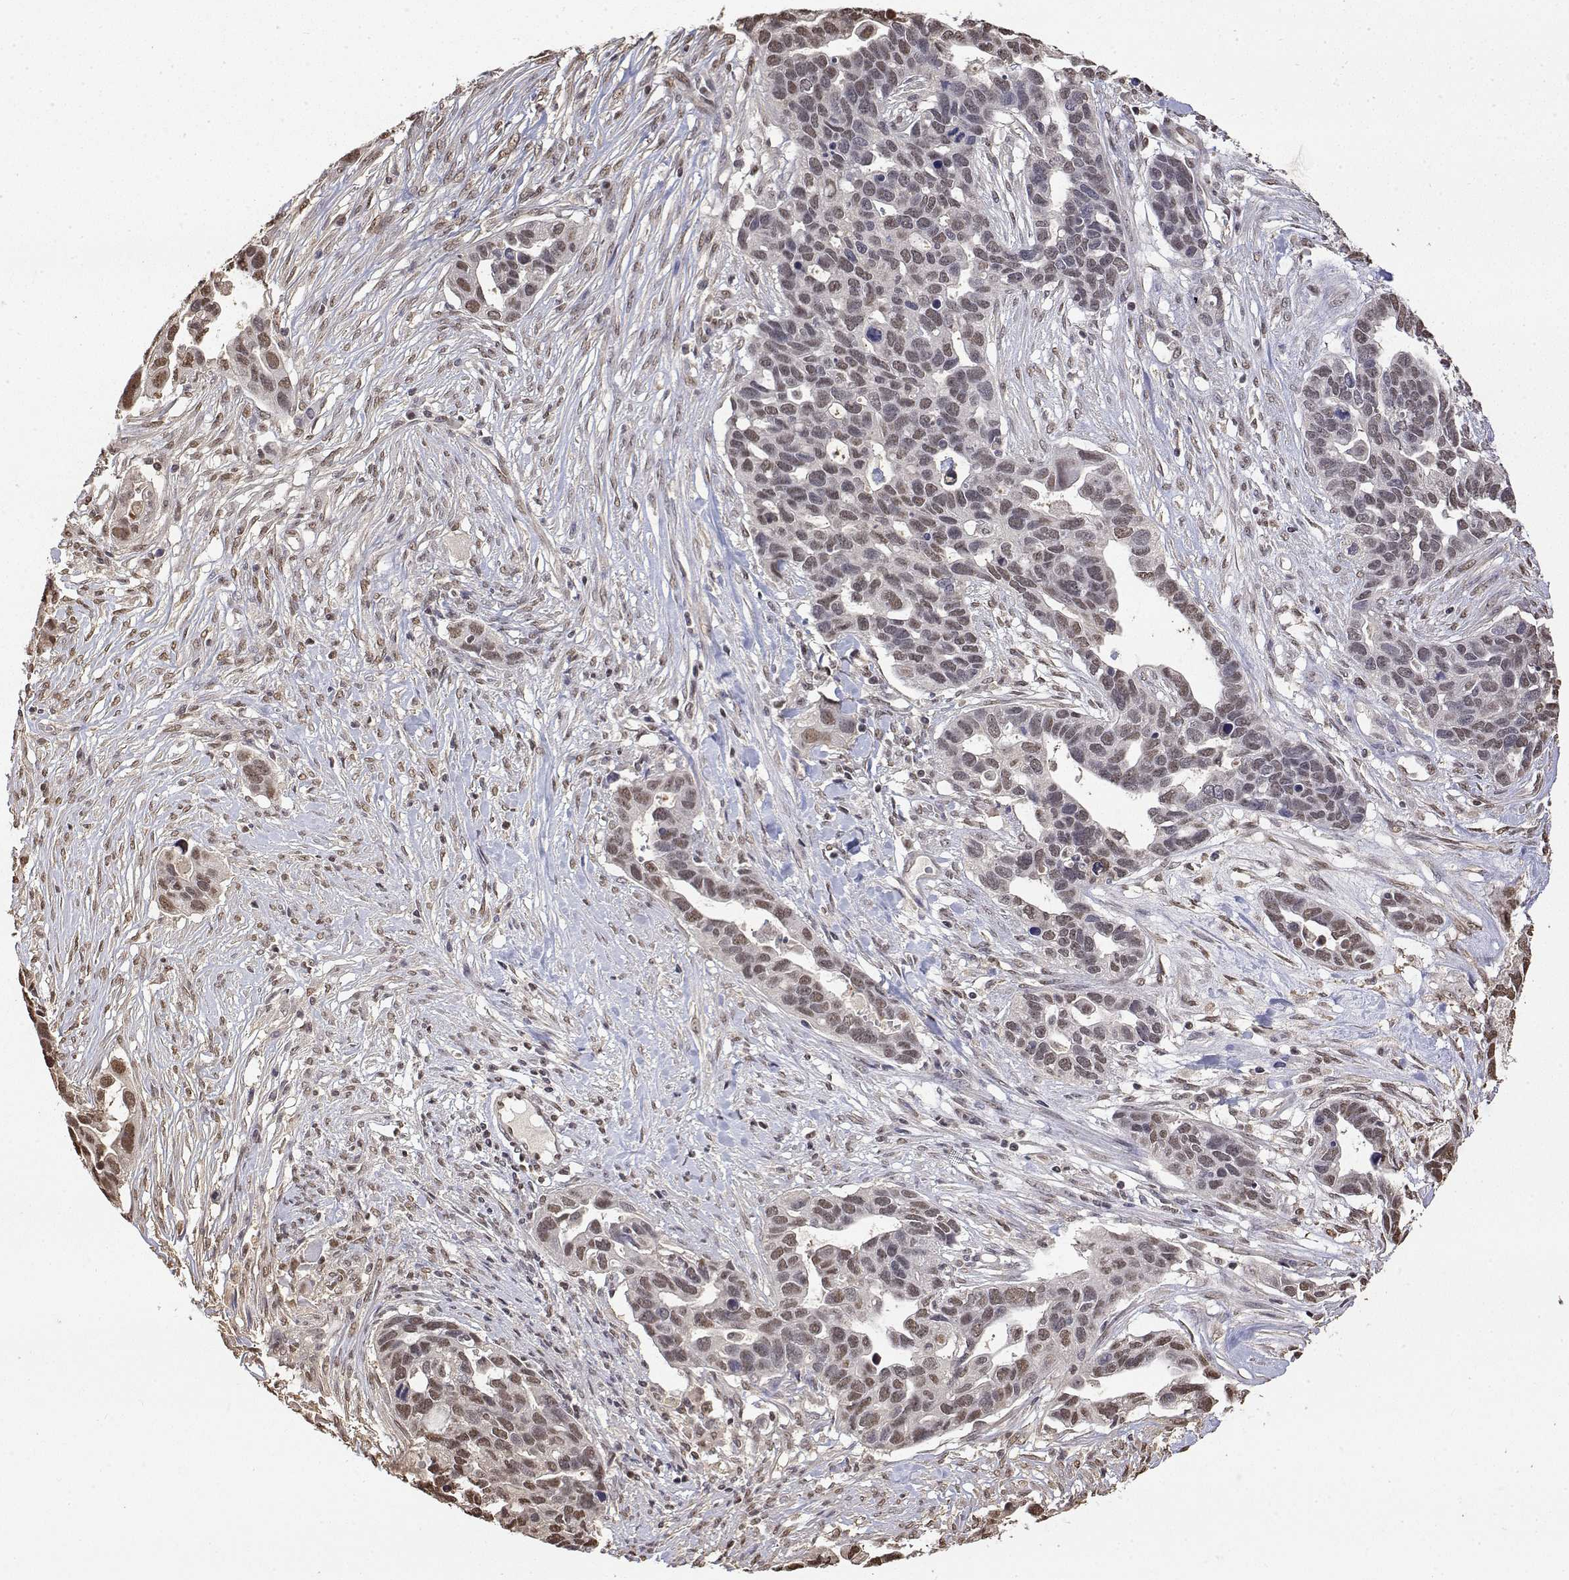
{"staining": {"intensity": "moderate", "quantity": "<25%", "location": "nuclear"}, "tissue": "ovarian cancer", "cell_type": "Tumor cells", "image_type": "cancer", "snomed": [{"axis": "morphology", "description": "Cystadenocarcinoma, serous, NOS"}, {"axis": "topography", "description": "Ovary"}], "caption": "A high-resolution photomicrograph shows immunohistochemistry (IHC) staining of serous cystadenocarcinoma (ovarian), which displays moderate nuclear expression in about <25% of tumor cells.", "gene": "TPI1", "patient": {"sex": "female", "age": 54}}